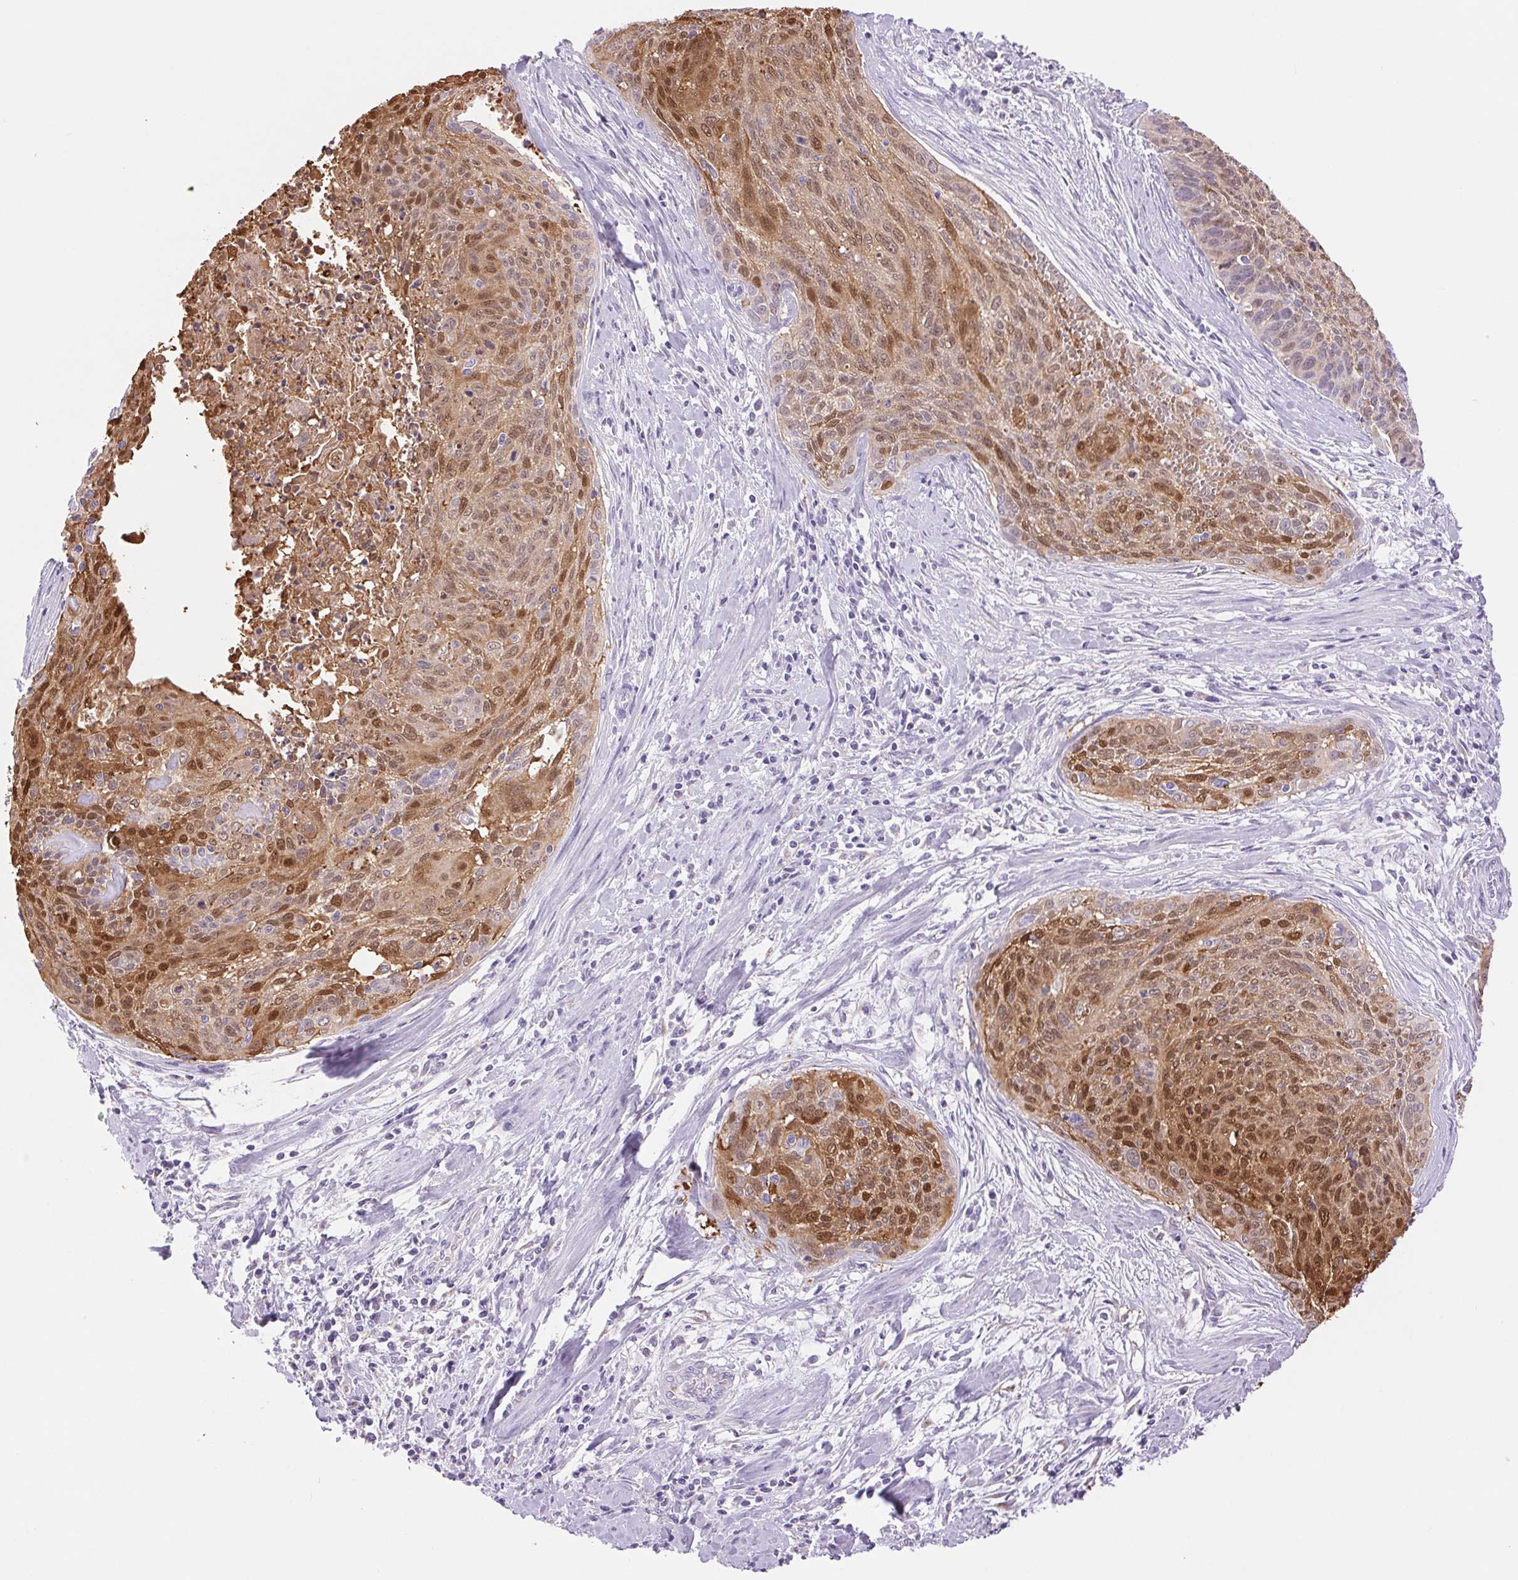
{"staining": {"intensity": "moderate", "quantity": "25%-75%", "location": "cytoplasmic/membranous,nuclear"}, "tissue": "cervical cancer", "cell_type": "Tumor cells", "image_type": "cancer", "snomed": [{"axis": "morphology", "description": "Squamous cell carcinoma, NOS"}, {"axis": "topography", "description": "Cervix"}], "caption": "Tumor cells display medium levels of moderate cytoplasmic/membranous and nuclear positivity in about 25%-75% of cells in human squamous cell carcinoma (cervical). Nuclei are stained in blue.", "gene": "SERPINB3", "patient": {"sex": "female", "age": 55}}